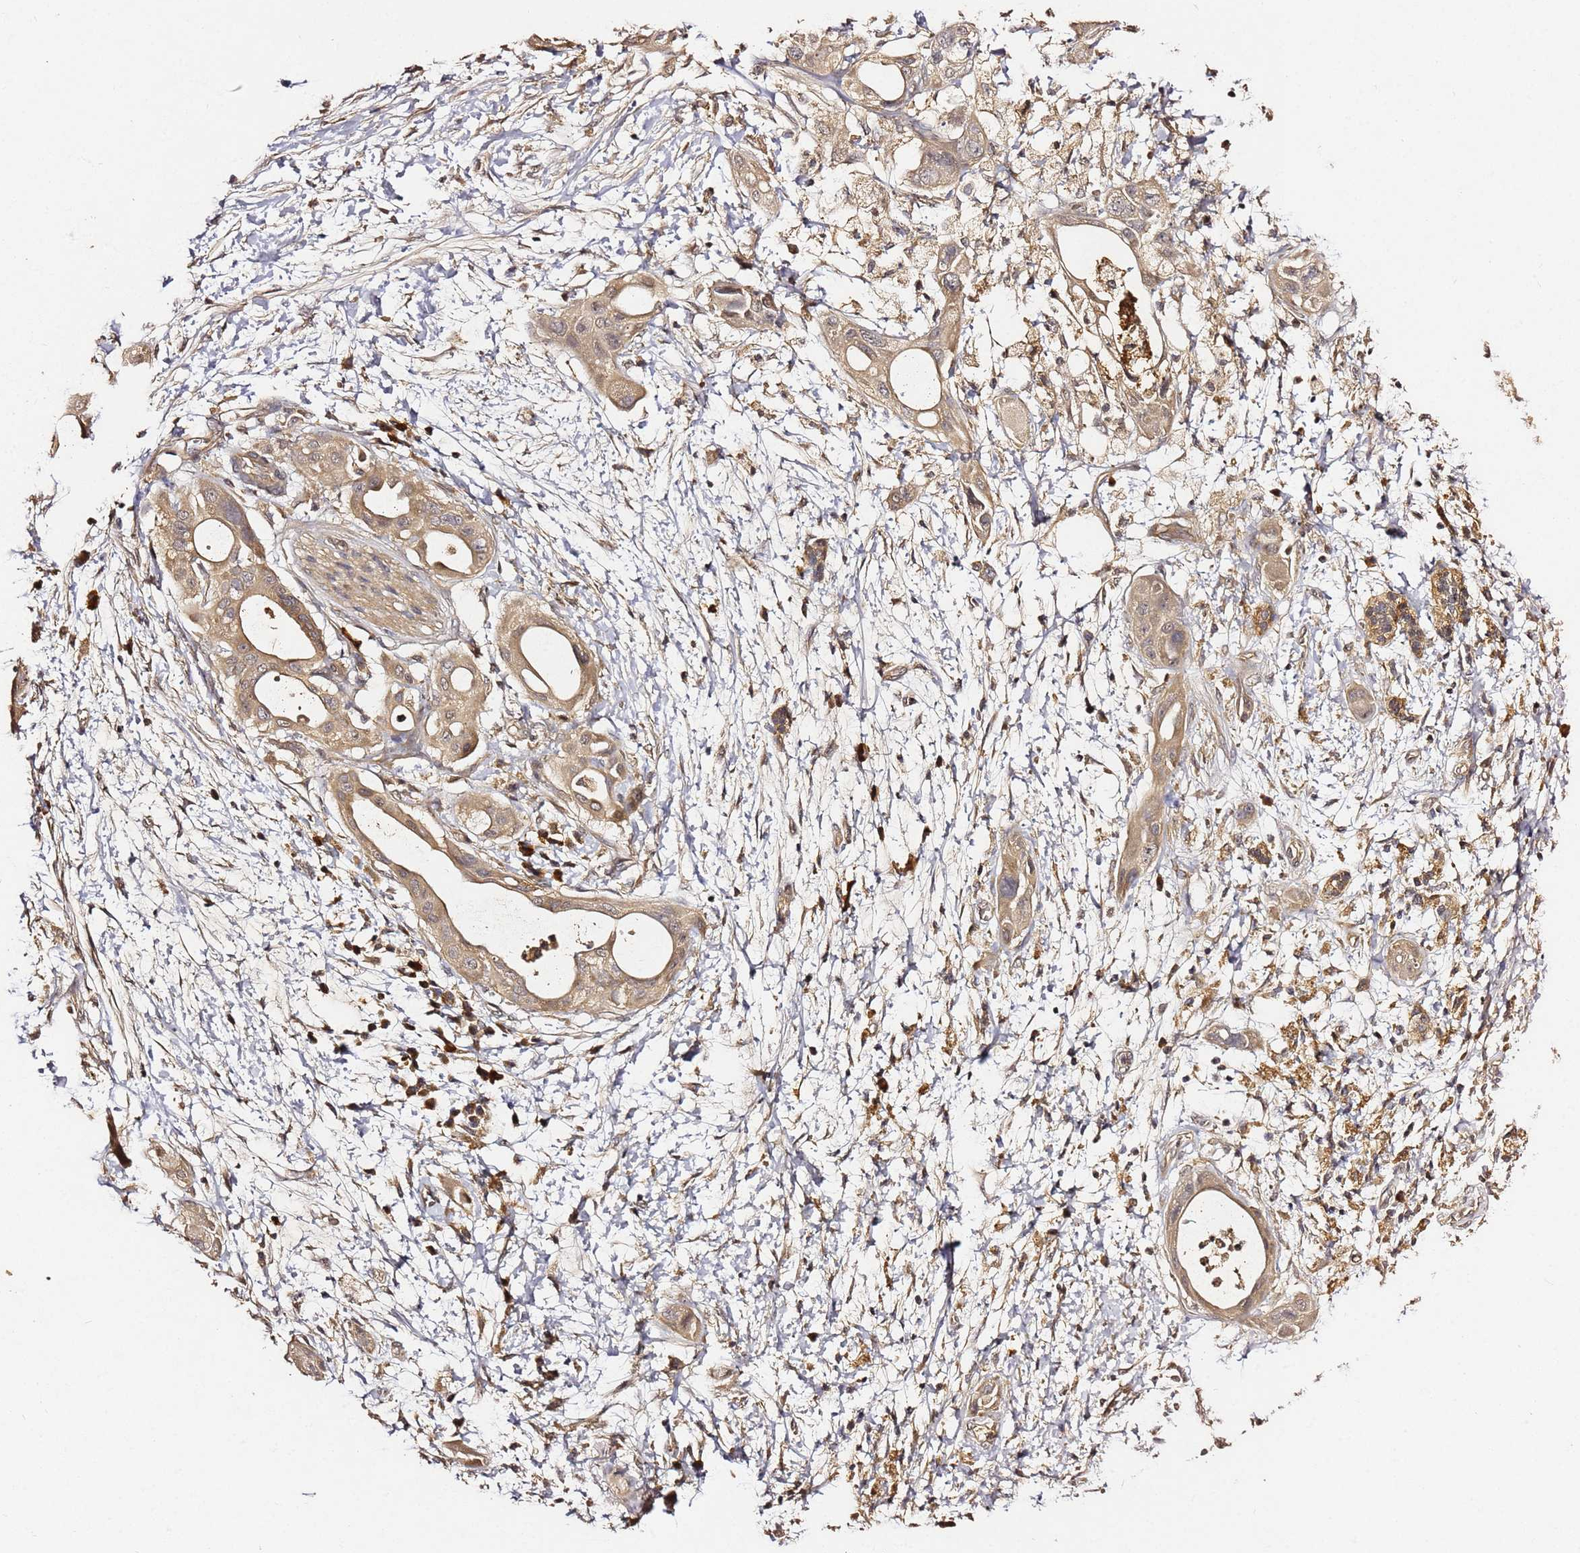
{"staining": {"intensity": "moderate", "quantity": ">75%", "location": "cytoplasmic/membranous"}, "tissue": "pancreatic cancer", "cell_type": "Tumor cells", "image_type": "cancer", "snomed": [{"axis": "morphology", "description": "Adenocarcinoma, NOS"}, {"axis": "topography", "description": "Pancreas"}], "caption": "Moderate cytoplasmic/membranous expression is seen in about >75% of tumor cells in pancreatic cancer (adenocarcinoma).", "gene": "C6orf136", "patient": {"sex": "male", "age": 68}}